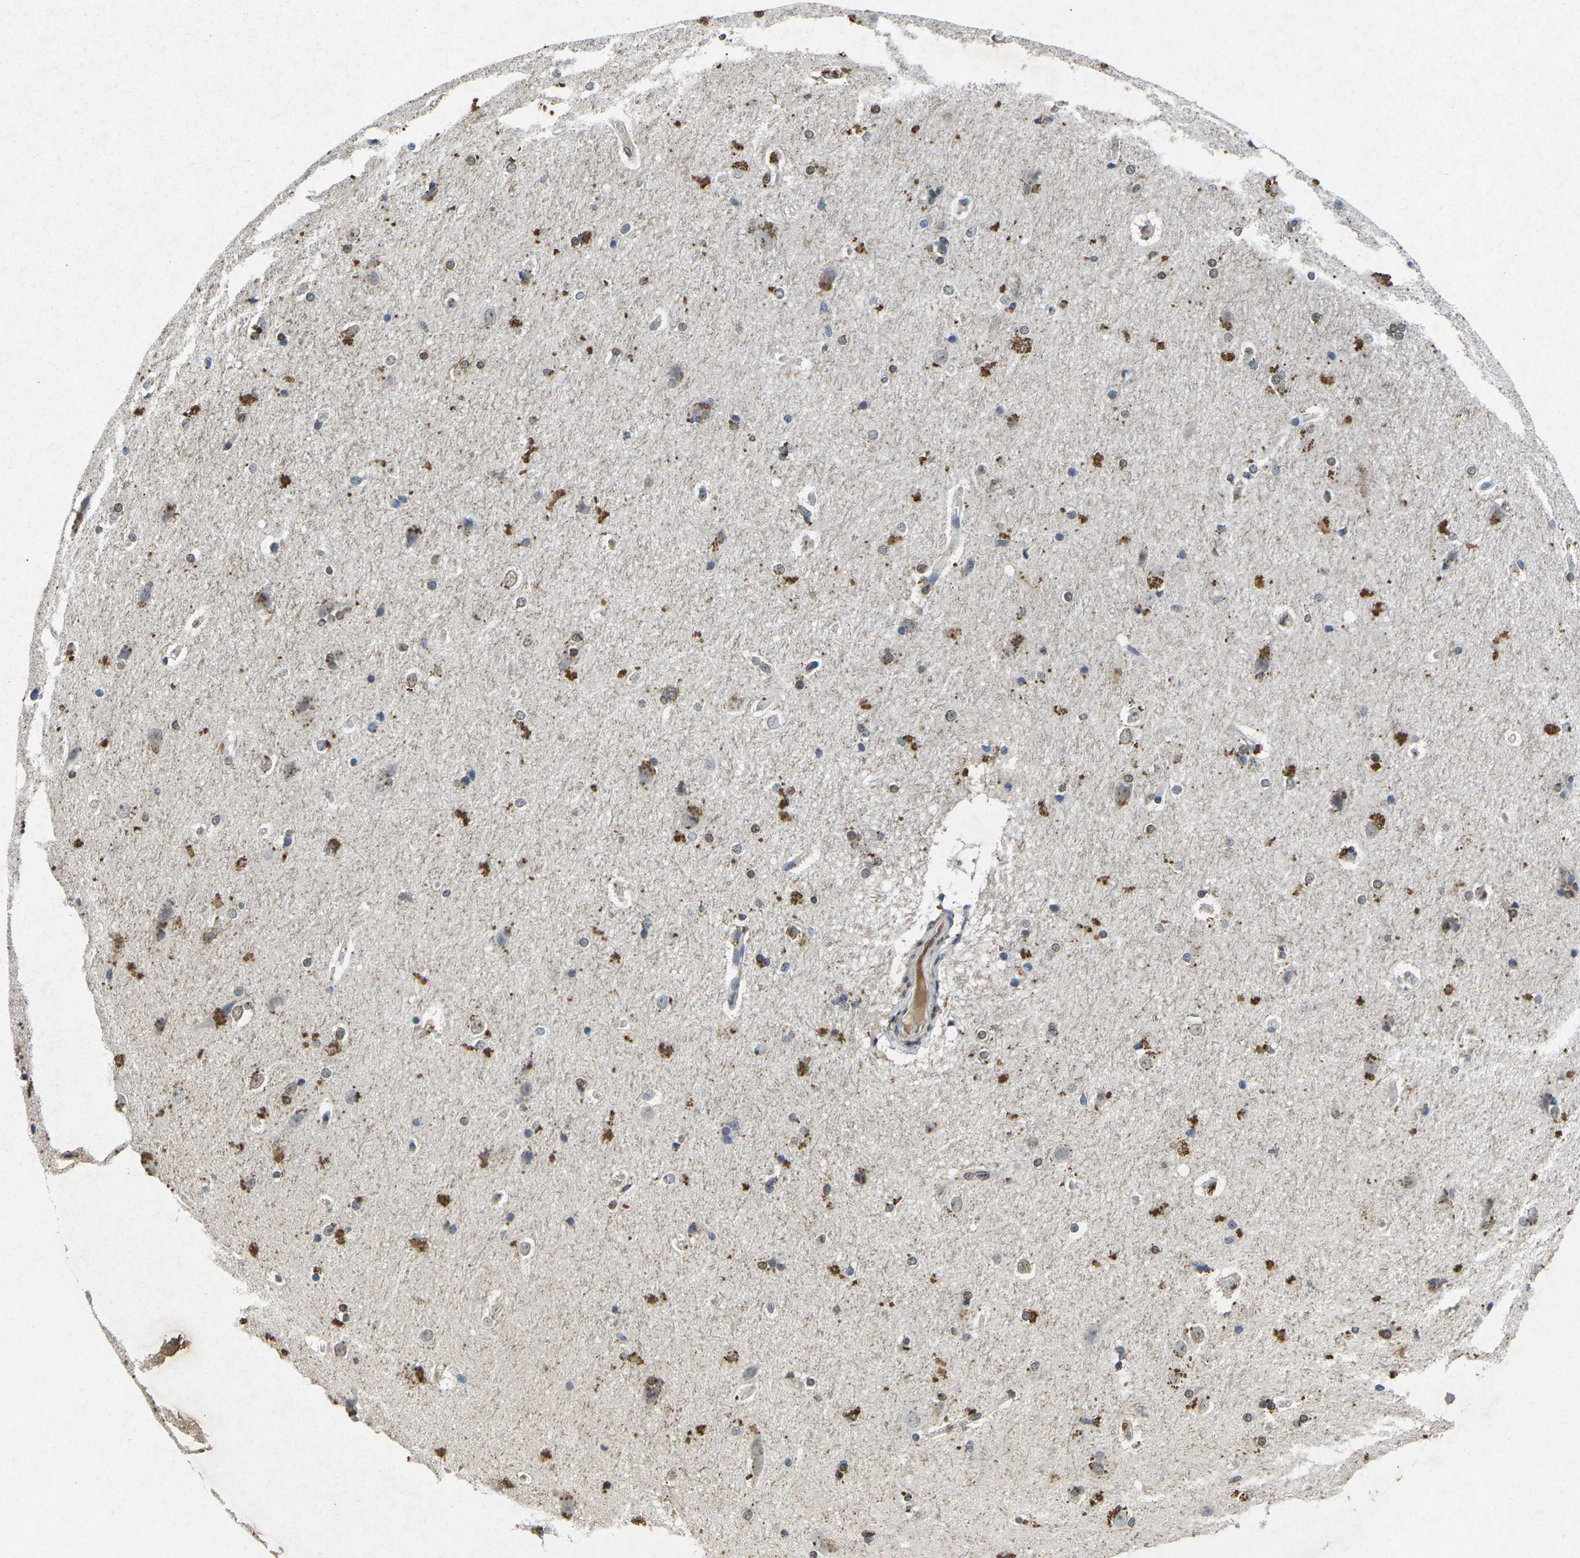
{"staining": {"intensity": "moderate", "quantity": "<25%", "location": "cytoplasmic/membranous"}, "tissue": "hippocampus", "cell_type": "Glial cells", "image_type": "normal", "snomed": [{"axis": "morphology", "description": "Normal tissue, NOS"}, {"axis": "topography", "description": "Hippocampus"}], "caption": "This histopathology image displays IHC staining of normal hippocampus, with low moderate cytoplasmic/membranous positivity in approximately <25% of glial cells.", "gene": "SCNN1B", "patient": {"sex": "female", "age": 19}}